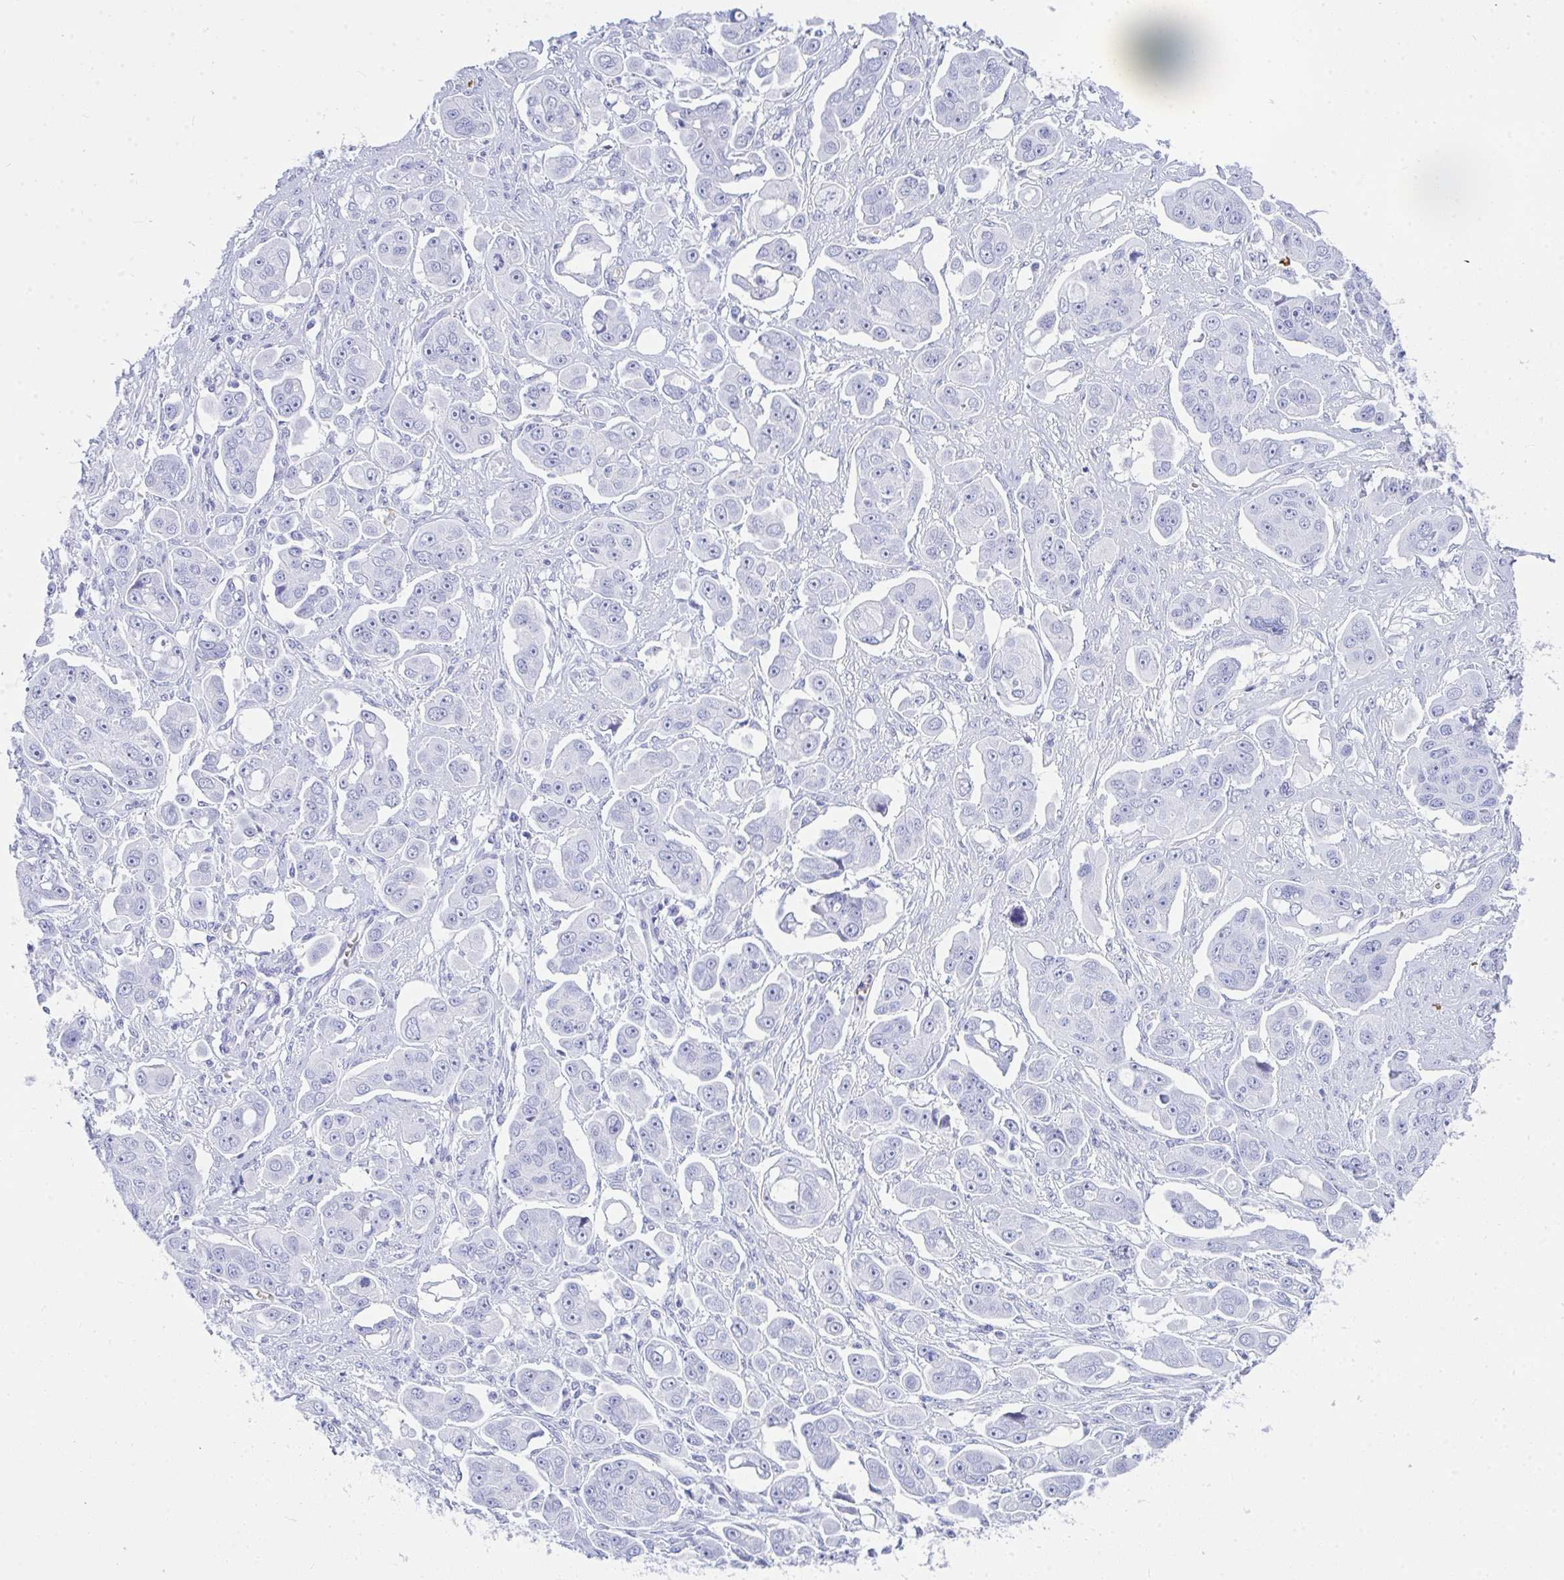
{"staining": {"intensity": "negative", "quantity": "none", "location": "none"}, "tissue": "ovarian cancer", "cell_type": "Tumor cells", "image_type": "cancer", "snomed": [{"axis": "morphology", "description": "Carcinoma, endometroid"}, {"axis": "topography", "description": "Ovary"}], "caption": "Immunohistochemistry (IHC) histopathology image of human endometroid carcinoma (ovarian) stained for a protein (brown), which demonstrates no positivity in tumor cells.", "gene": "ANK1", "patient": {"sex": "female", "age": 70}}